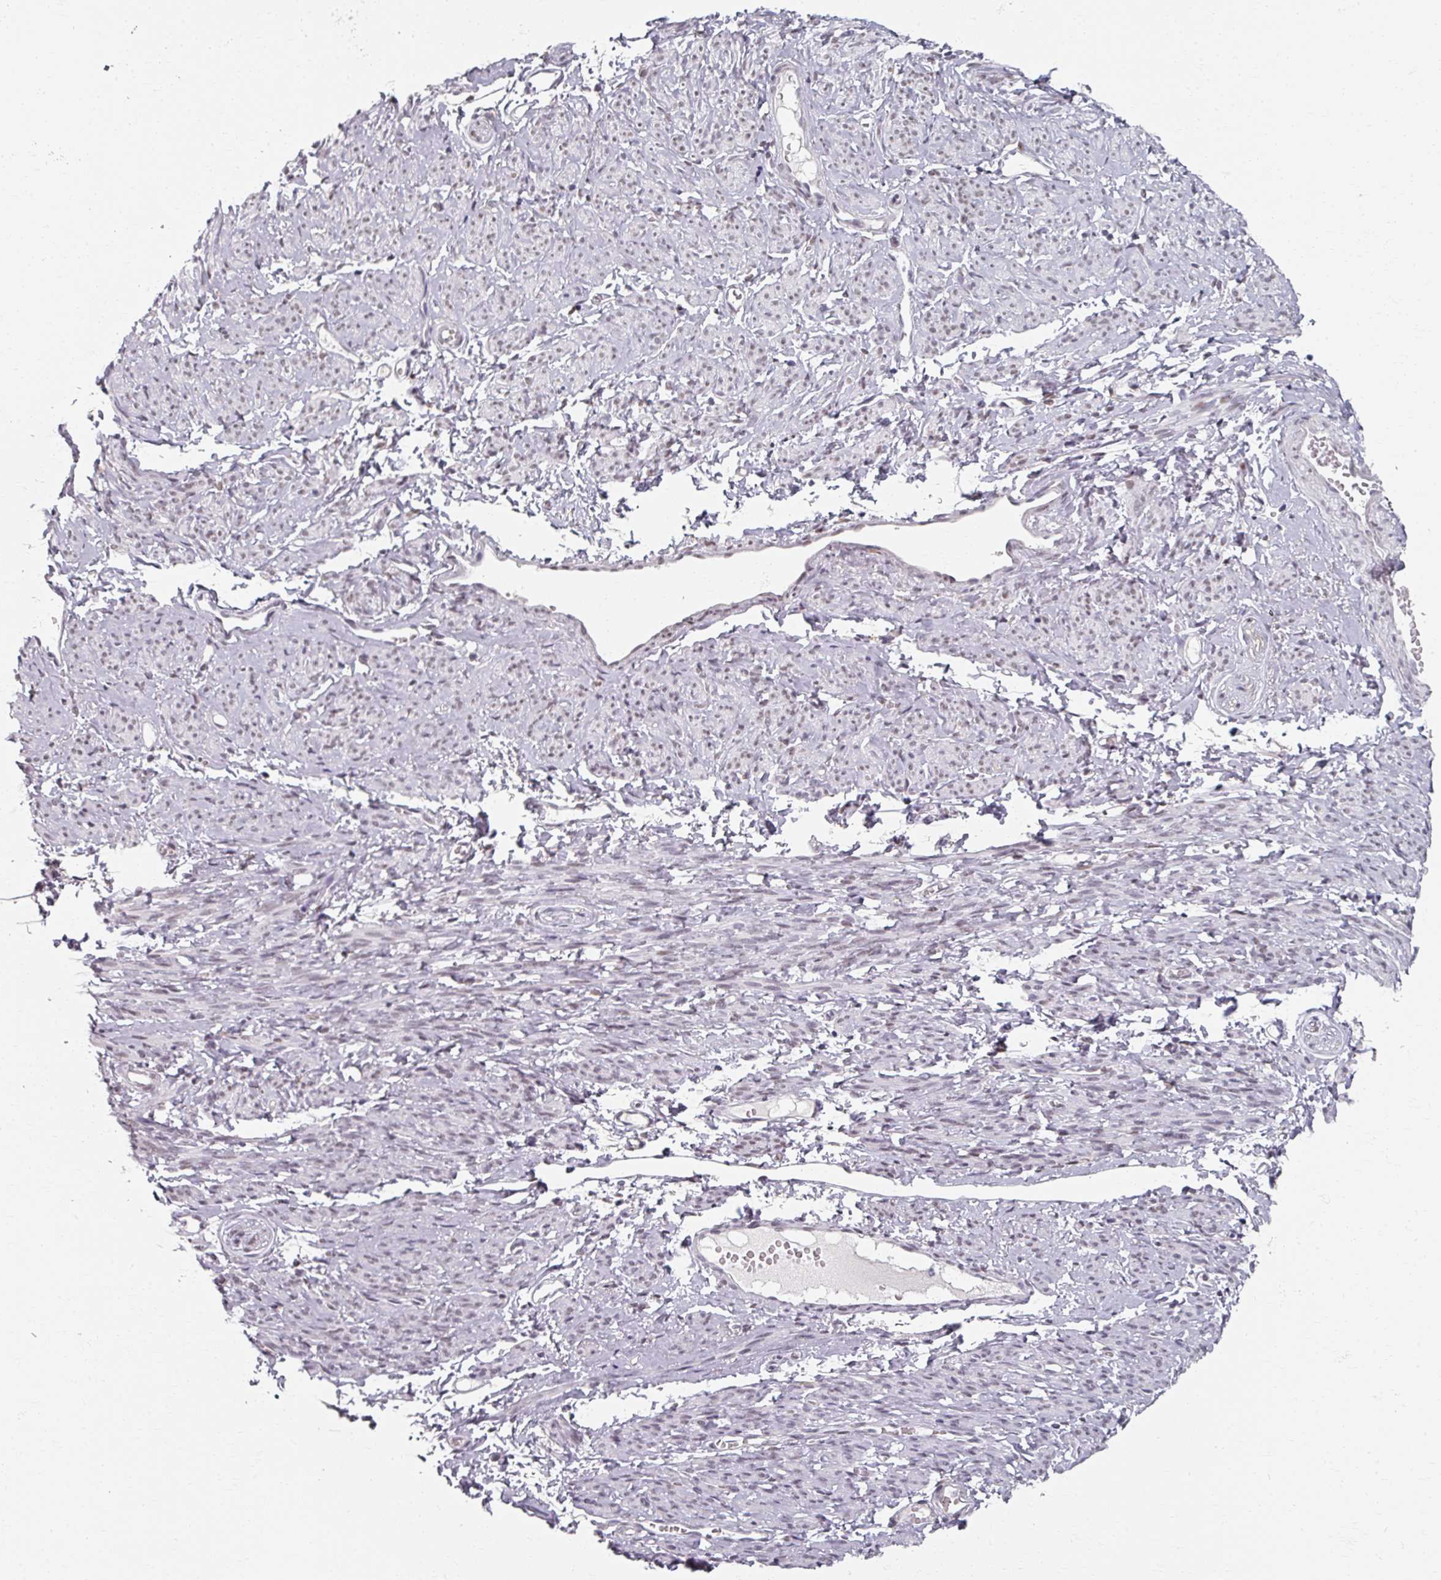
{"staining": {"intensity": "moderate", "quantity": "<25%", "location": "nuclear"}, "tissue": "smooth muscle", "cell_type": "Smooth muscle cells", "image_type": "normal", "snomed": [{"axis": "morphology", "description": "Normal tissue, NOS"}, {"axis": "topography", "description": "Smooth muscle"}], "caption": "IHC micrograph of benign smooth muscle: smooth muscle stained using immunohistochemistry exhibits low levels of moderate protein expression localized specifically in the nuclear of smooth muscle cells, appearing as a nuclear brown color.", "gene": "RIPOR3", "patient": {"sex": "female", "age": 65}}